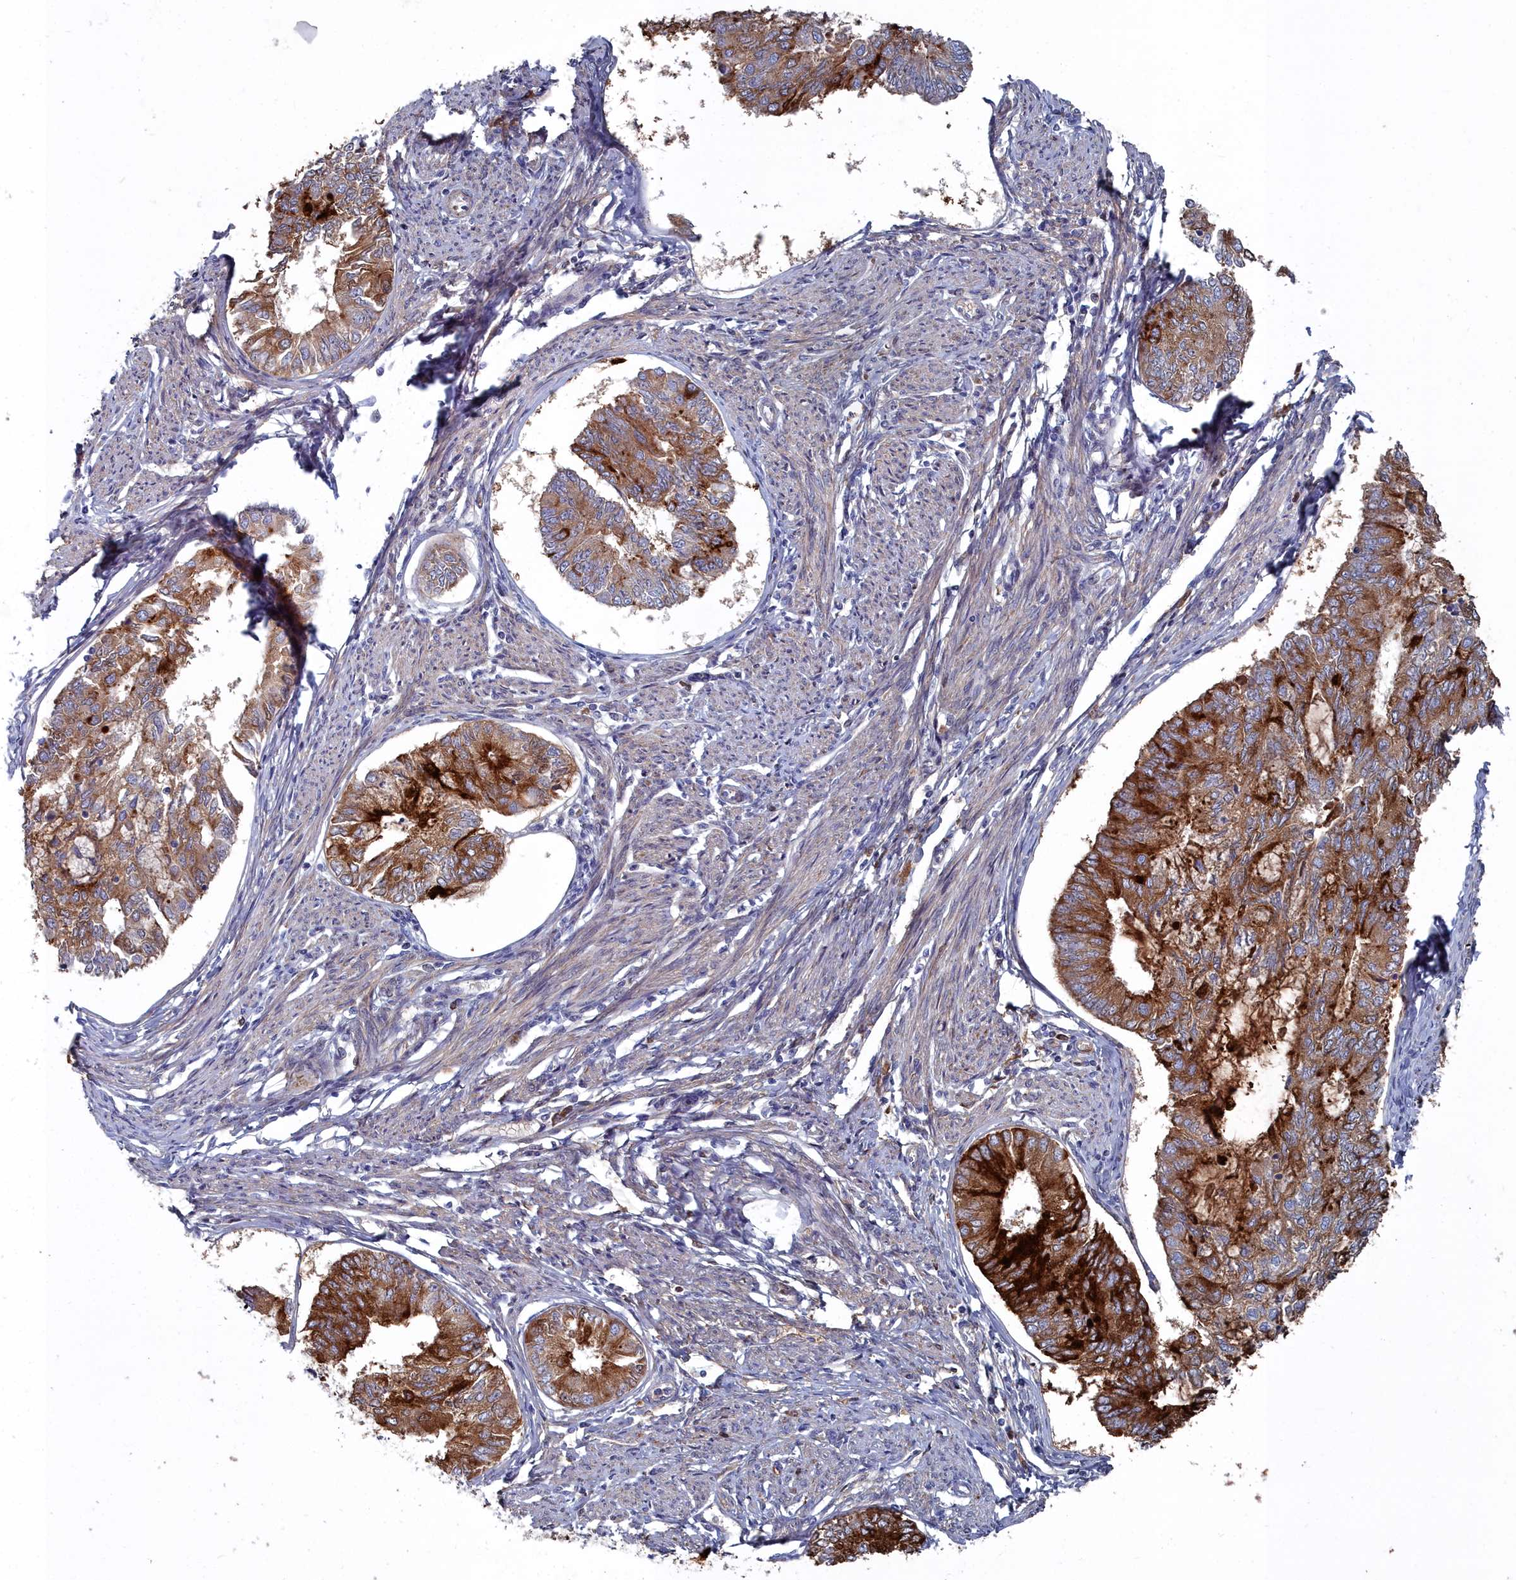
{"staining": {"intensity": "strong", "quantity": ">75%", "location": "cytoplasmic/membranous"}, "tissue": "endometrial cancer", "cell_type": "Tumor cells", "image_type": "cancer", "snomed": [{"axis": "morphology", "description": "Adenocarcinoma, NOS"}, {"axis": "topography", "description": "Endometrium"}], "caption": "A brown stain labels strong cytoplasmic/membranous expression of a protein in endometrial adenocarcinoma tumor cells.", "gene": "SHISAL2A", "patient": {"sex": "female", "age": 68}}